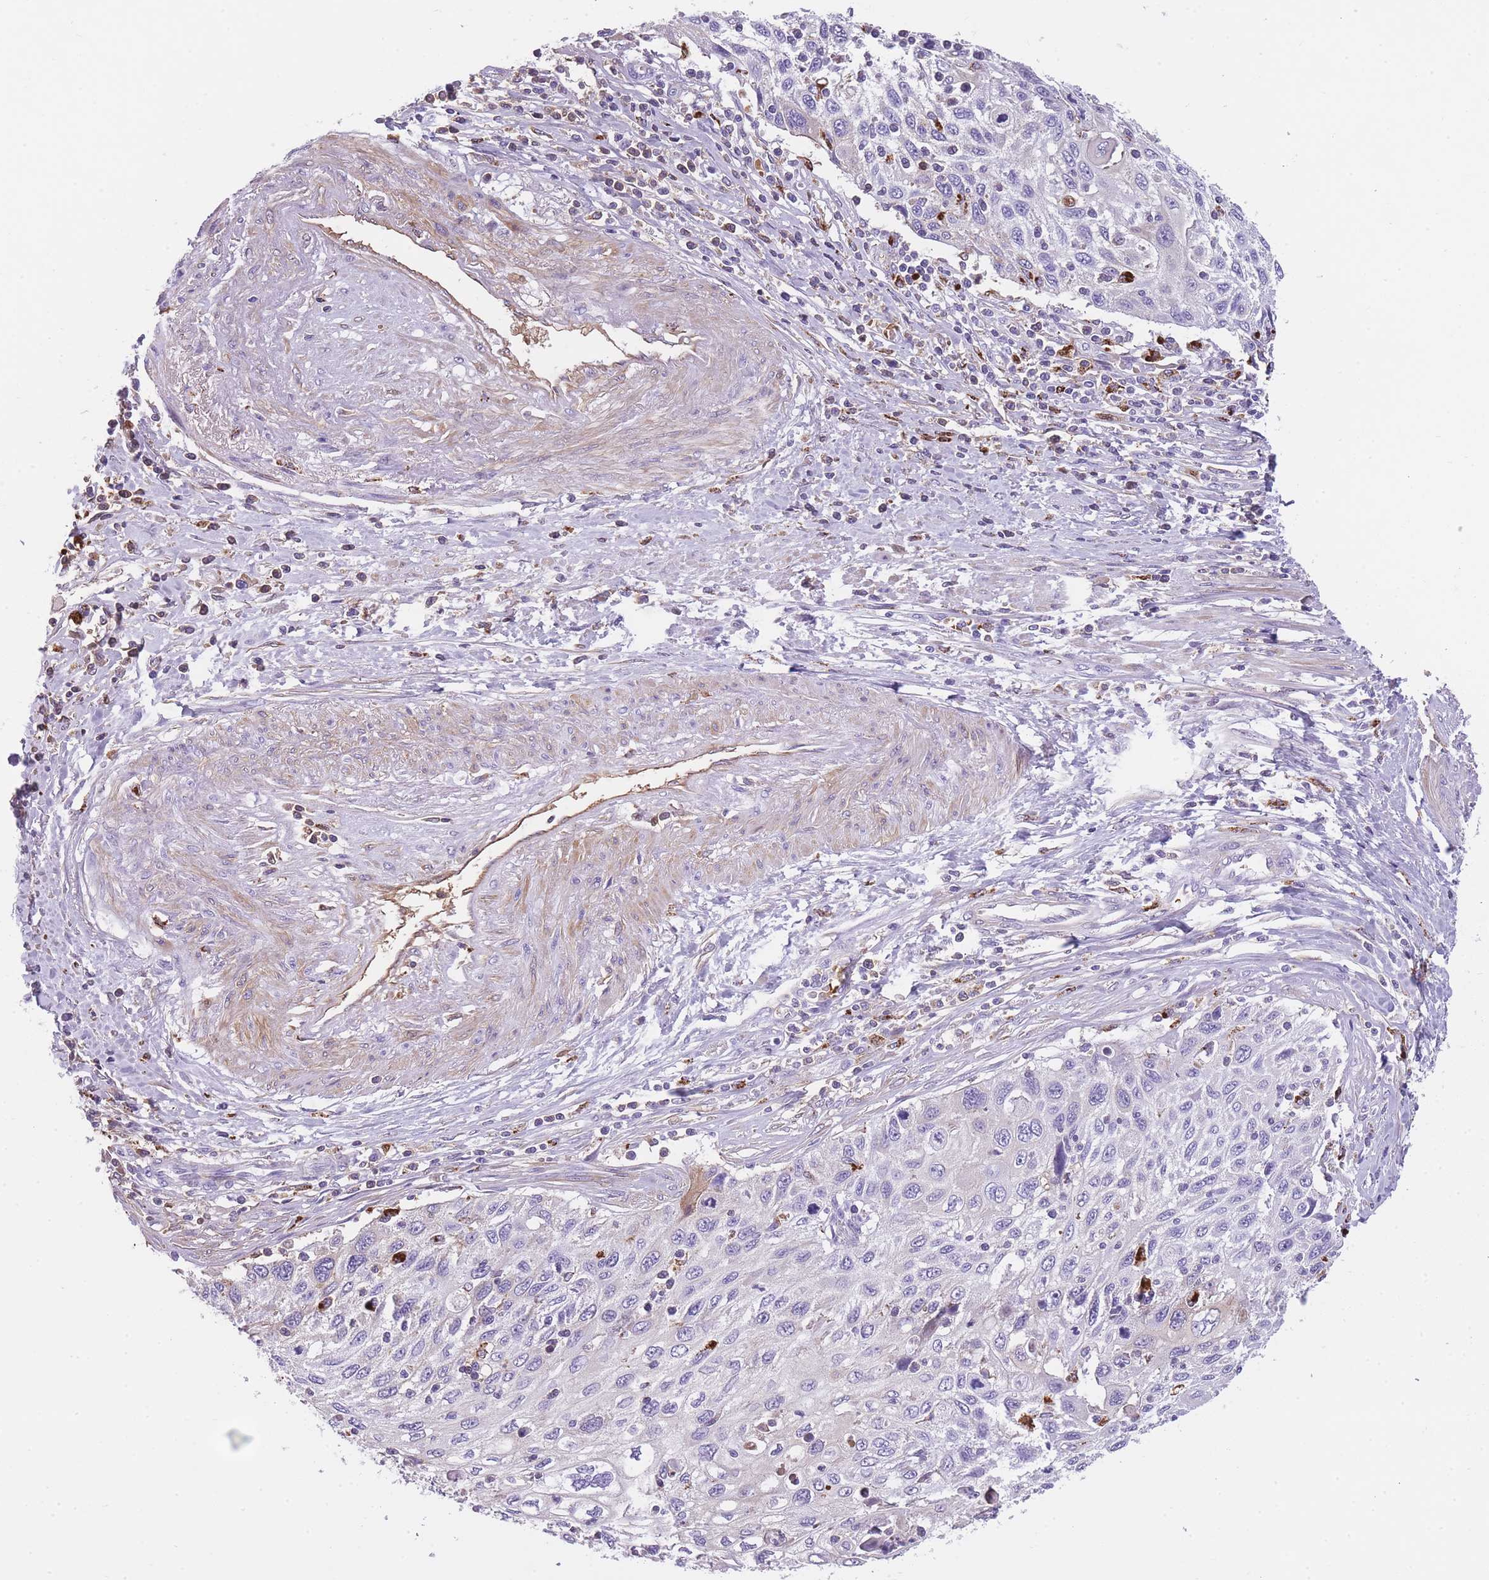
{"staining": {"intensity": "moderate", "quantity": "<25%", "location": "cytoplasmic/membranous,nuclear"}, "tissue": "cervical cancer", "cell_type": "Tumor cells", "image_type": "cancer", "snomed": [{"axis": "morphology", "description": "Squamous cell carcinoma, NOS"}, {"axis": "topography", "description": "Cervix"}], "caption": "There is low levels of moderate cytoplasmic/membranous and nuclear staining in tumor cells of cervical cancer (squamous cell carcinoma), as demonstrated by immunohistochemical staining (brown color).", "gene": "GNAT1", "patient": {"sex": "female", "age": 70}}